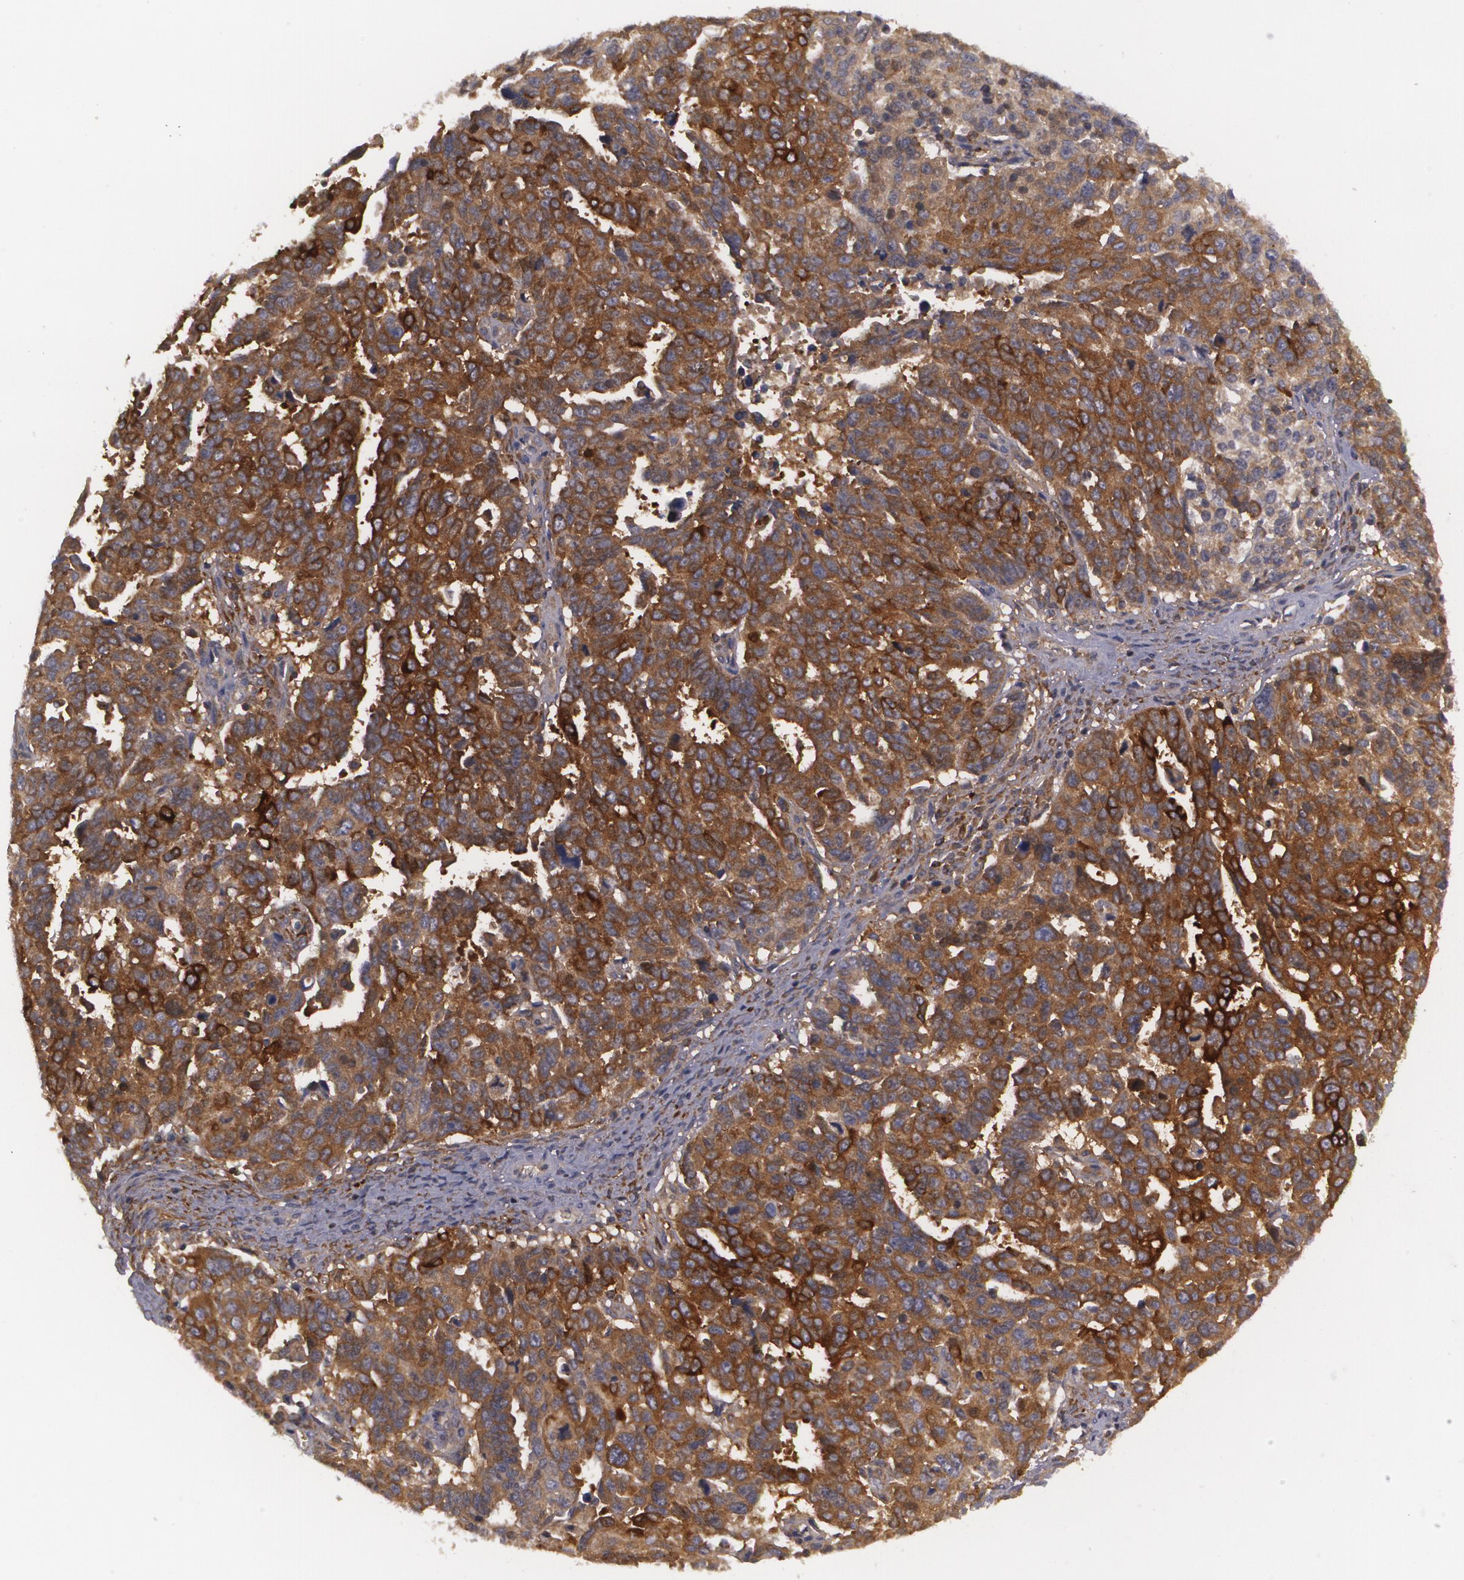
{"staining": {"intensity": "strong", "quantity": ">75%", "location": "cytoplasmic/membranous"}, "tissue": "ovarian cancer", "cell_type": "Tumor cells", "image_type": "cancer", "snomed": [{"axis": "morphology", "description": "Carcinoma, endometroid"}, {"axis": "morphology", "description": "Cystadenocarcinoma, serous, NOS"}, {"axis": "topography", "description": "Ovary"}], "caption": "Brown immunohistochemical staining in human endometroid carcinoma (ovarian) displays strong cytoplasmic/membranous staining in approximately >75% of tumor cells.", "gene": "BIN1", "patient": {"sex": "female", "age": 45}}